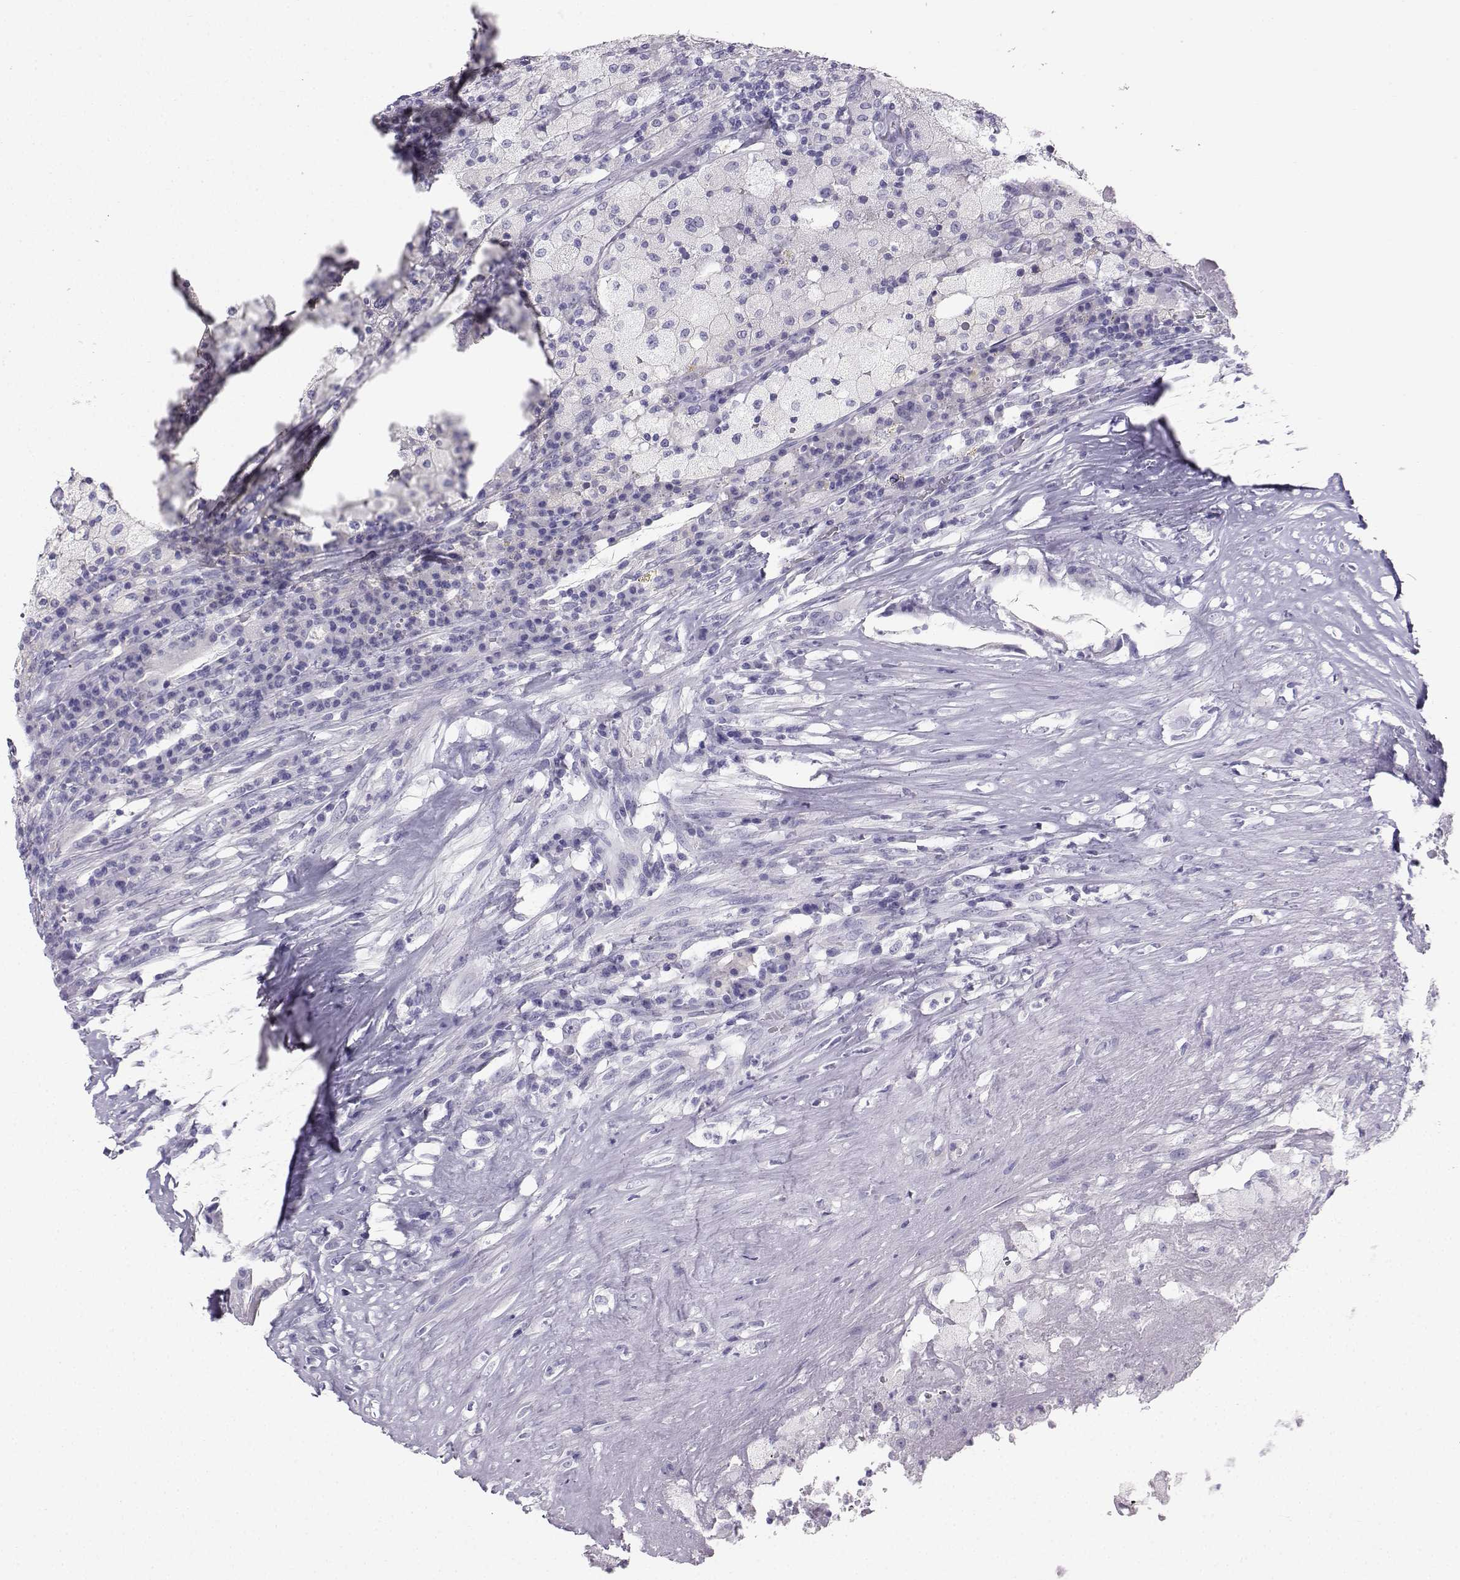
{"staining": {"intensity": "negative", "quantity": "none", "location": "none"}, "tissue": "testis cancer", "cell_type": "Tumor cells", "image_type": "cancer", "snomed": [{"axis": "morphology", "description": "Necrosis, NOS"}, {"axis": "morphology", "description": "Carcinoma, Embryonal, NOS"}, {"axis": "topography", "description": "Testis"}], "caption": "Tumor cells show no significant protein expression in testis cancer. Nuclei are stained in blue.", "gene": "IQCD", "patient": {"sex": "male", "age": 19}}